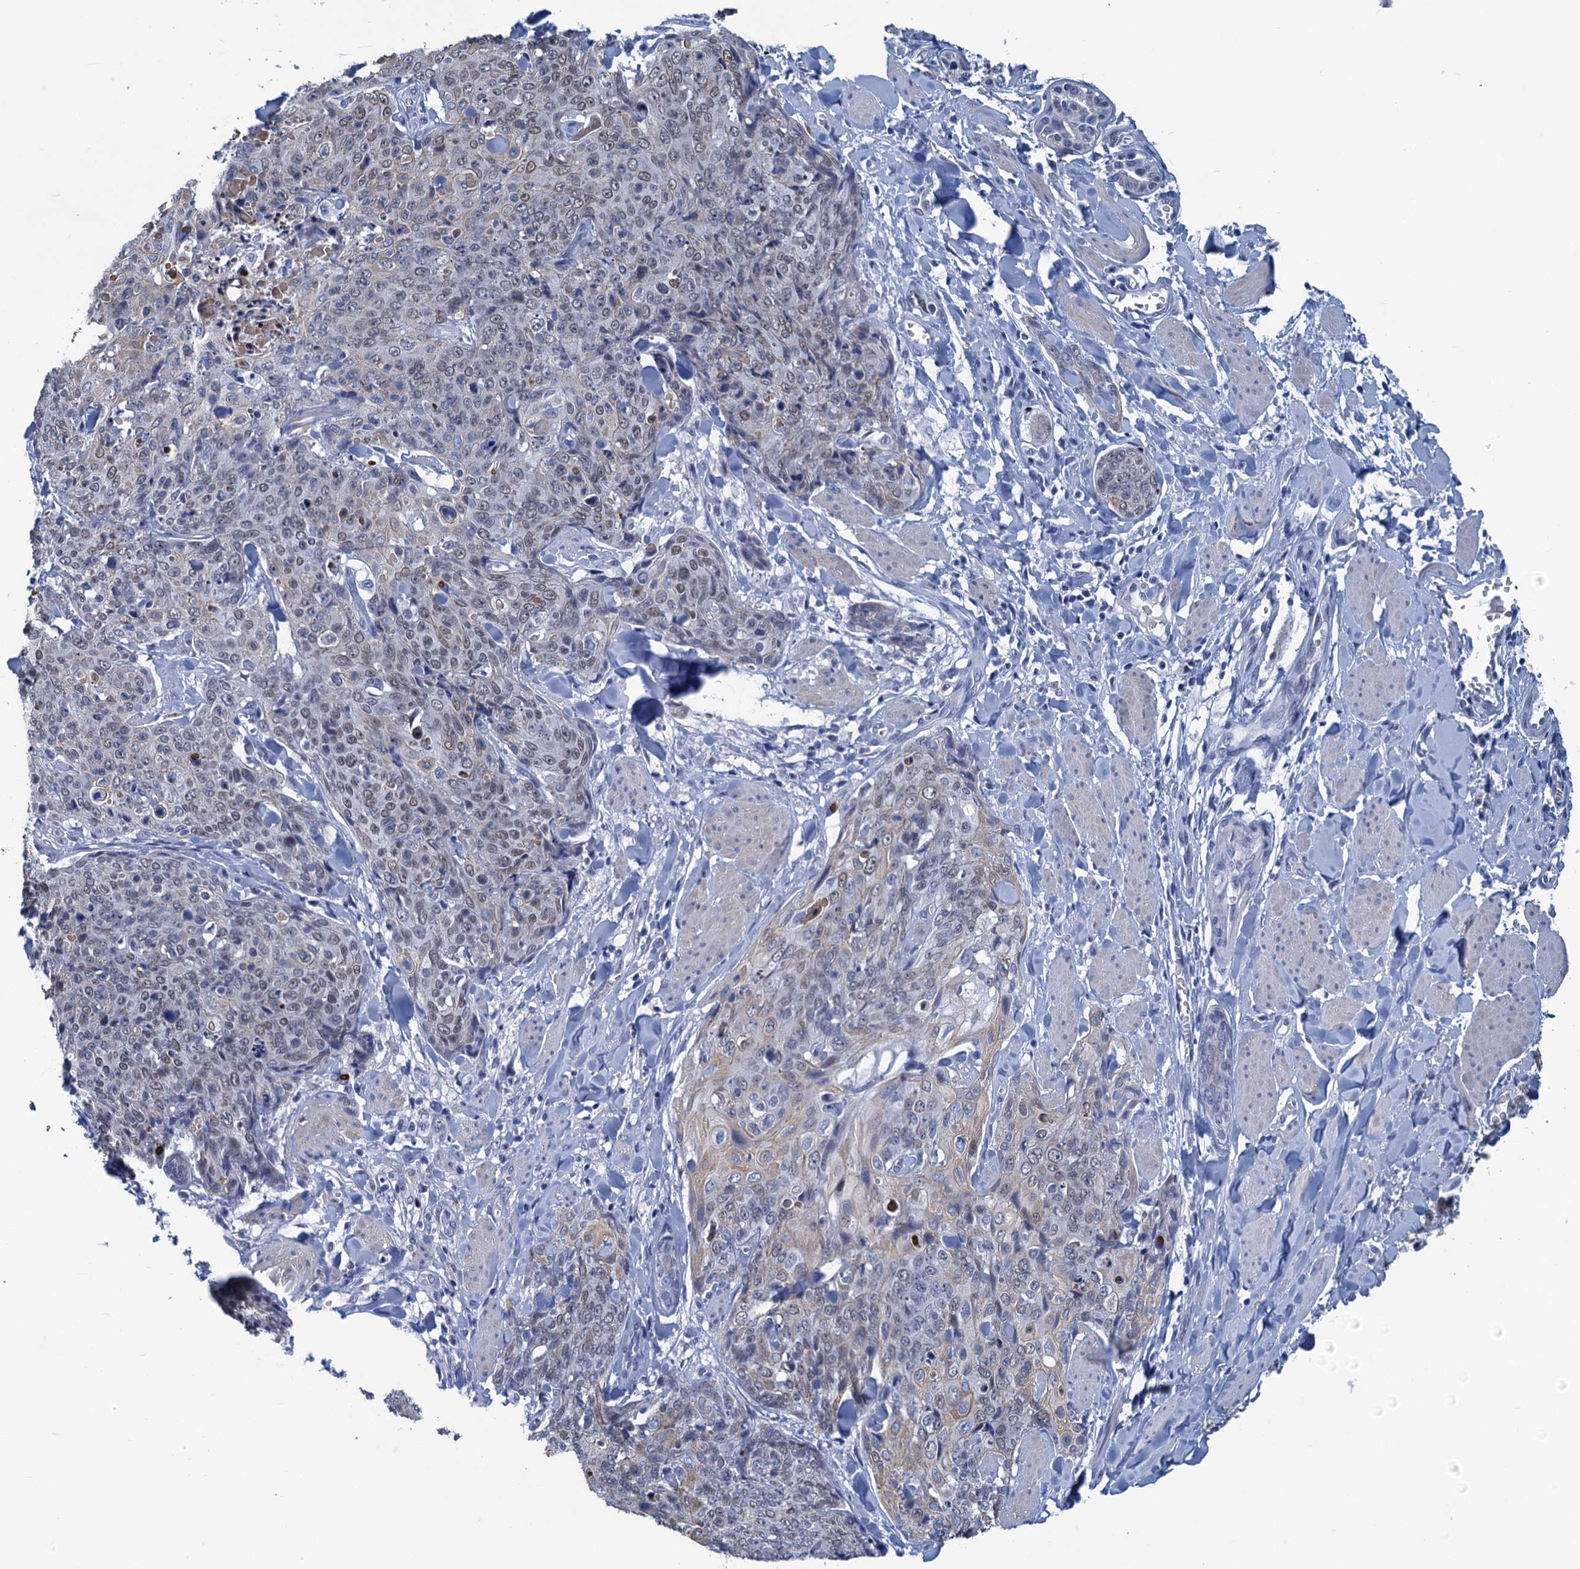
{"staining": {"intensity": "weak", "quantity": "25%-75%", "location": "cytoplasmic/membranous,nuclear"}, "tissue": "skin cancer", "cell_type": "Tumor cells", "image_type": "cancer", "snomed": [{"axis": "morphology", "description": "Squamous cell carcinoma, NOS"}, {"axis": "topography", "description": "Skin"}, {"axis": "topography", "description": "Vulva"}], "caption": "An immunohistochemistry (IHC) micrograph of neoplastic tissue is shown. Protein staining in brown highlights weak cytoplasmic/membranous and nuclear positivity in skin cancer within tumor cells.", "gene": "GINS3", "patient": {"sex": "female", "age": 85}}